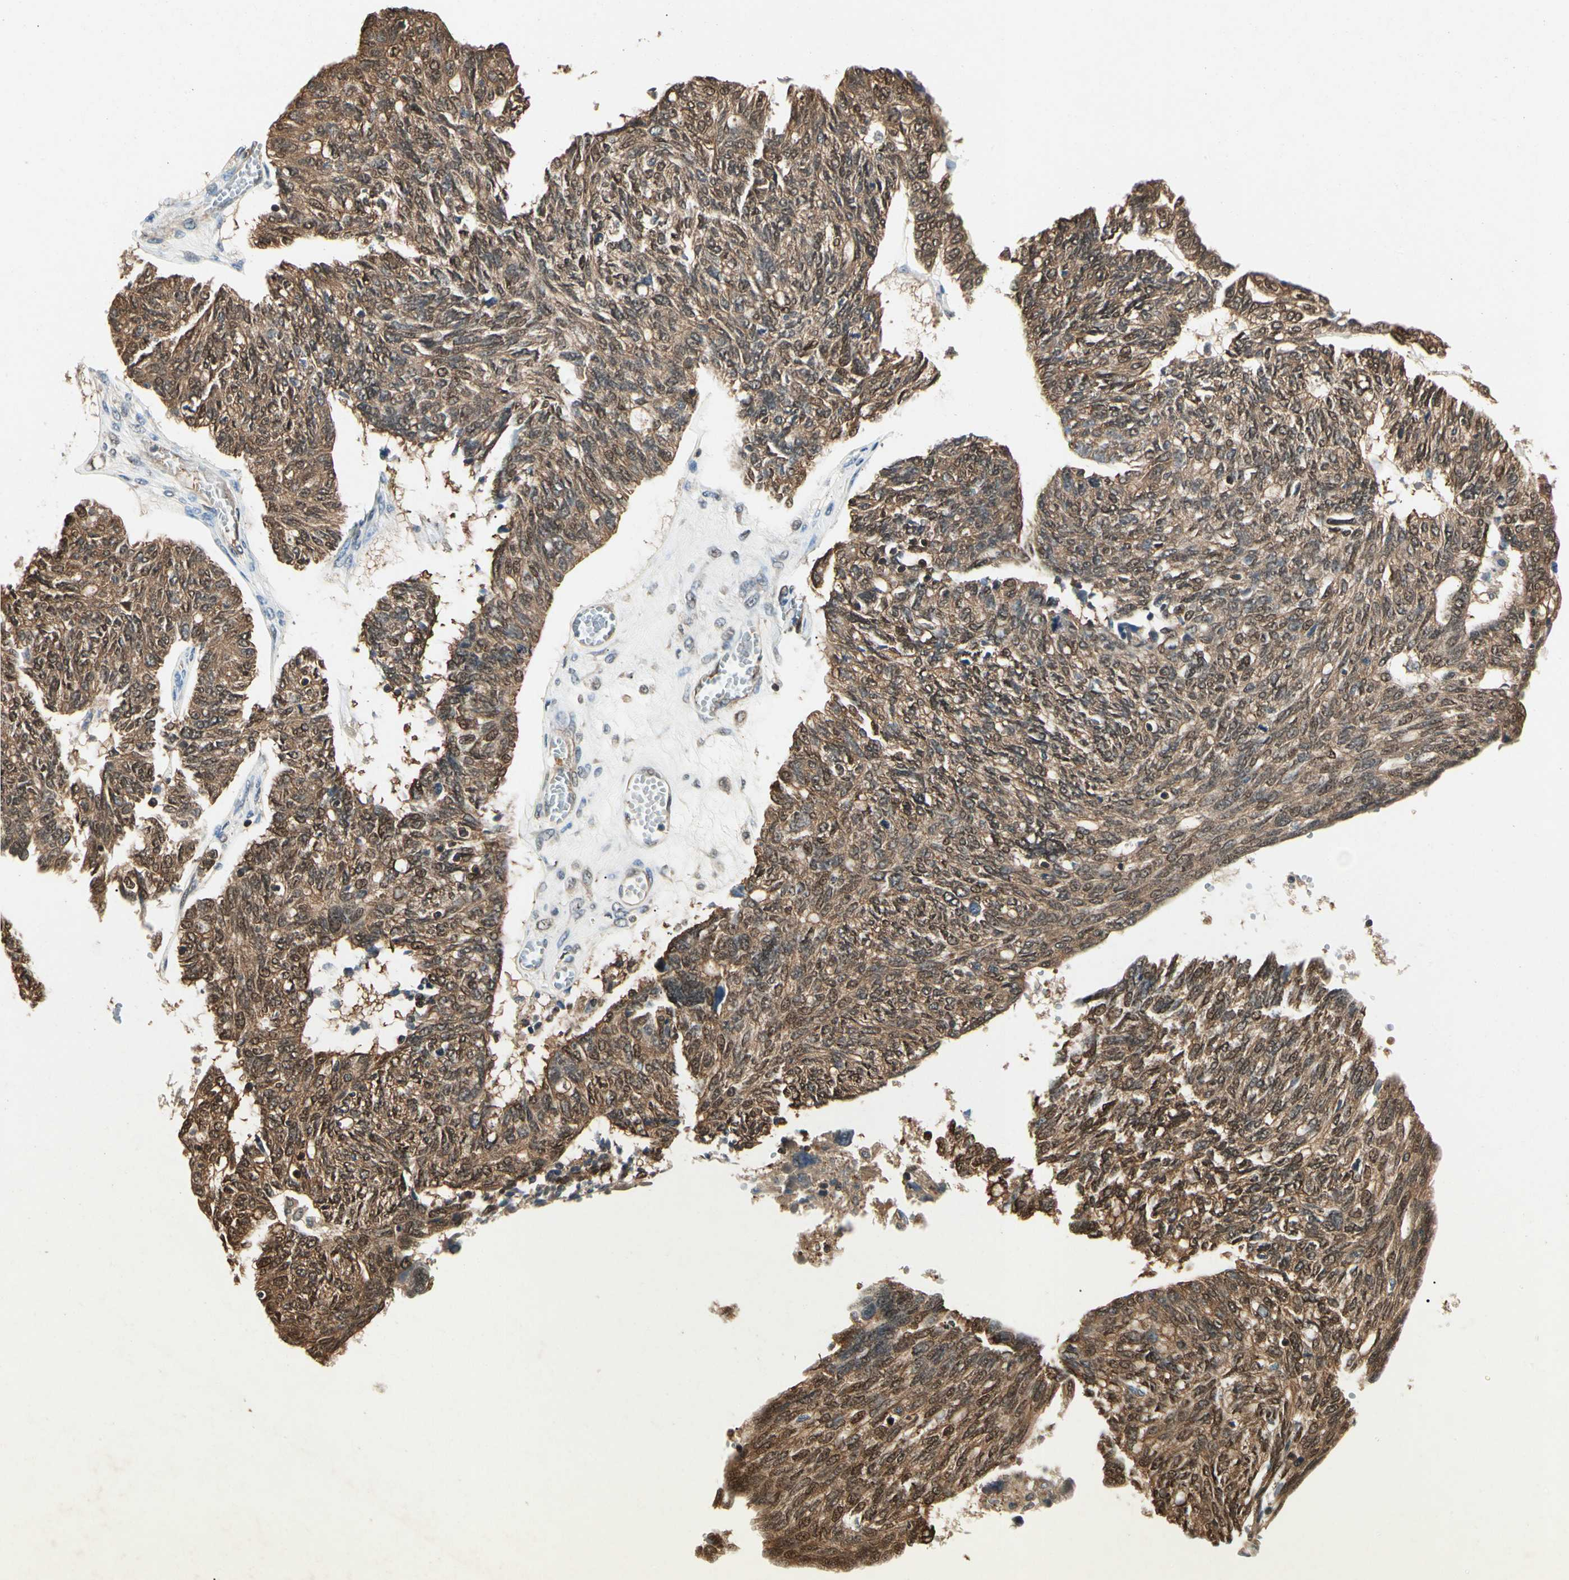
{"staining": {"intensity": "moderate", "quantity": ">75%", "location": "cytoplasmic/membranous"}, "tissue": "ovarian cancer", "cell_type": "Tumor cells", "image_type": "cancer", "snomed": [{"axis": "morphology", "description": "Cystadenocarcinoma, serous, NOS"}, {"axis": "topography", "description": "Ovary"}], "caption": "Ovarian cancer stained for a protein shows moderate cytoplasmic/membranous positivity in tumor cells.", "gene": "YWHAQ", "patient": {"sex": "female", "age": 79}}